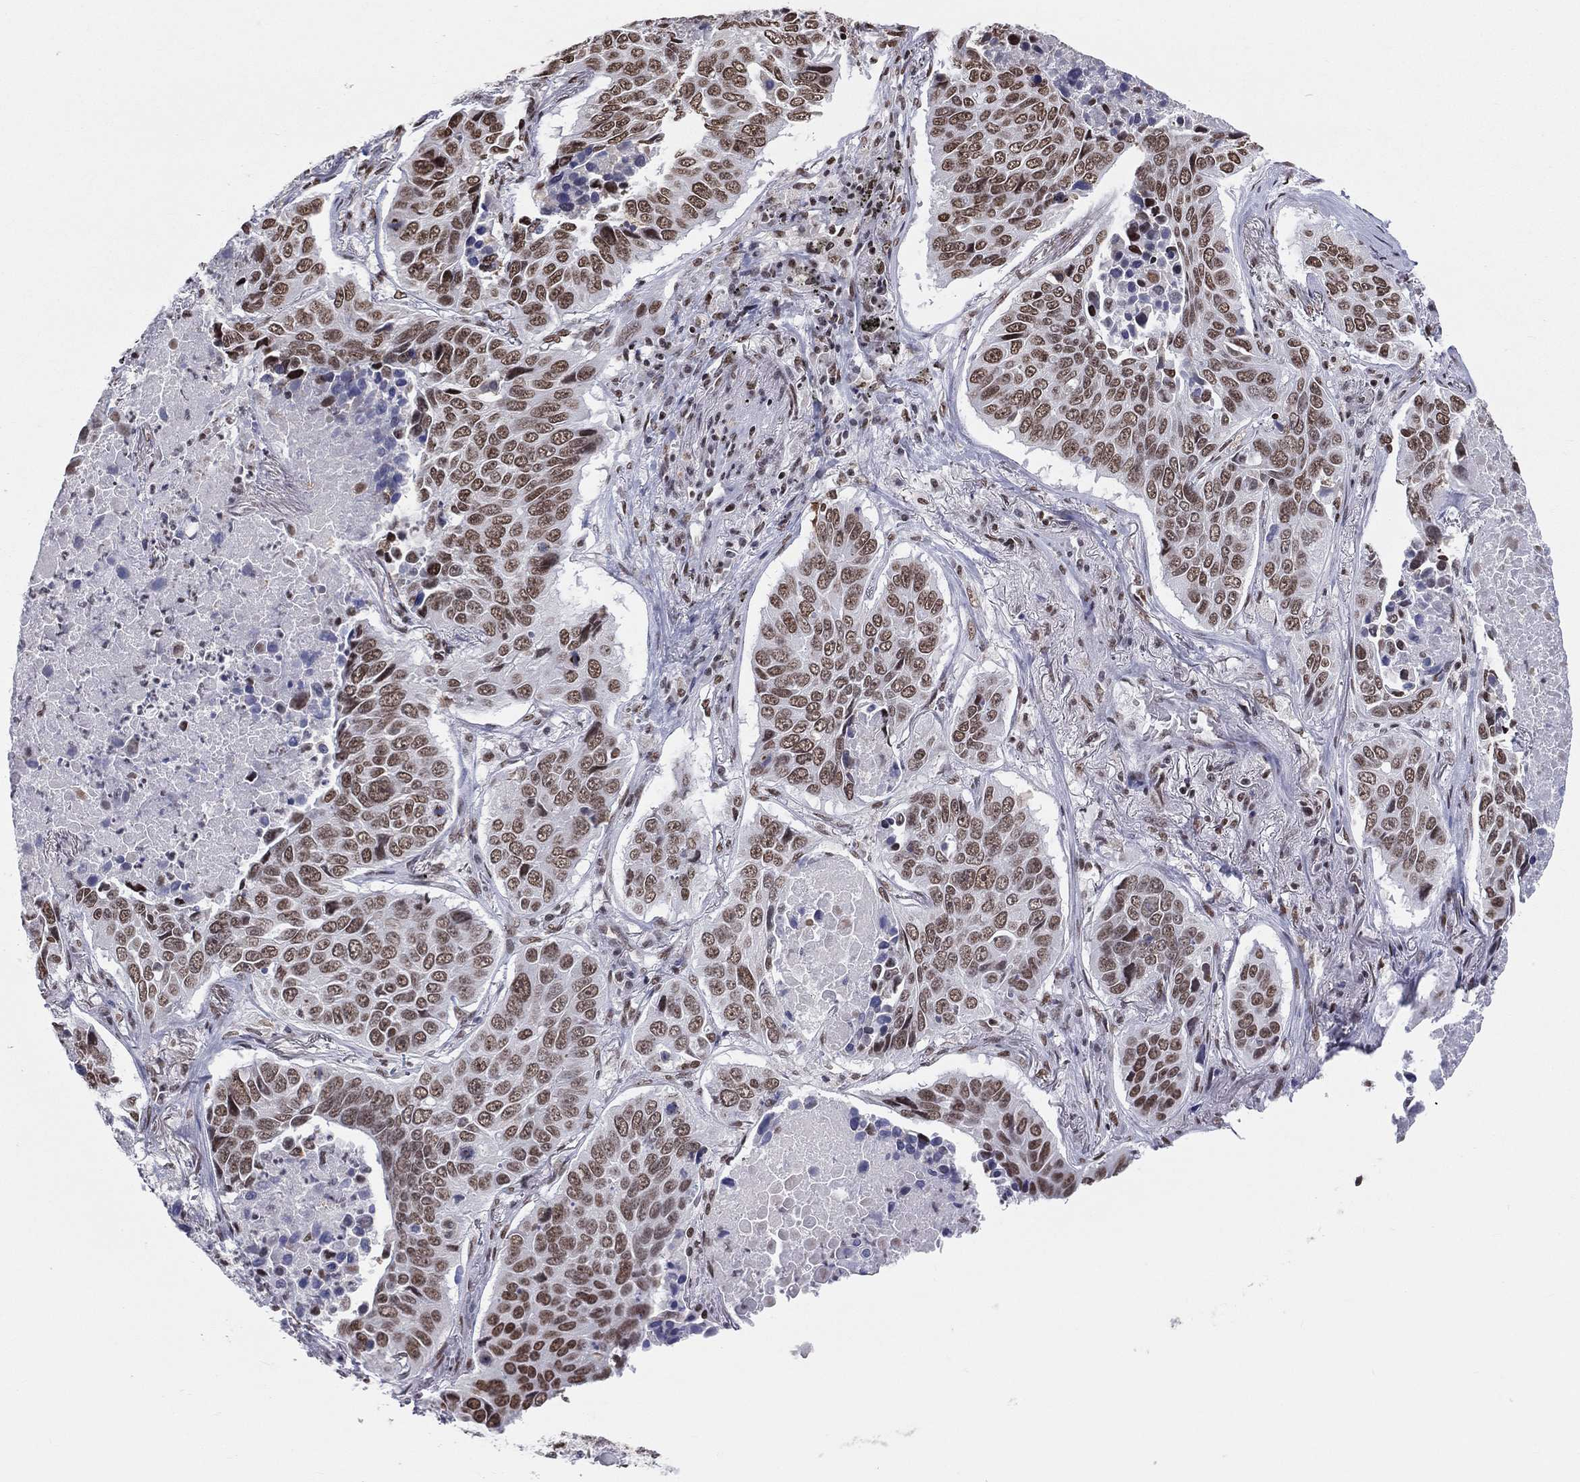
{"staining": {"intensity": "moderate", "quantity": ">75%", "location": "nuclear"}, "tissue": "lung cancer", "cell_type": "Tumor cells", "image_type": "cancer", "snomed": [{"axis": "morphology", "description": "Normal tissue, NOS"}, {"axis": "morphology", "description": "Squamous cell carcinoma, NOS"}, {"axis": "topography", "description": "Bronchus"}, {"axis": "topography", "description": "Lung"}], "caption": "The immunohistochemical stain labels moderate nuclear positivity in tumor cells of lung cancer (squamous cell carcinoma) tissue.", "gene": "ZNF7", "patient": {"sex": "male", "age": 64}}